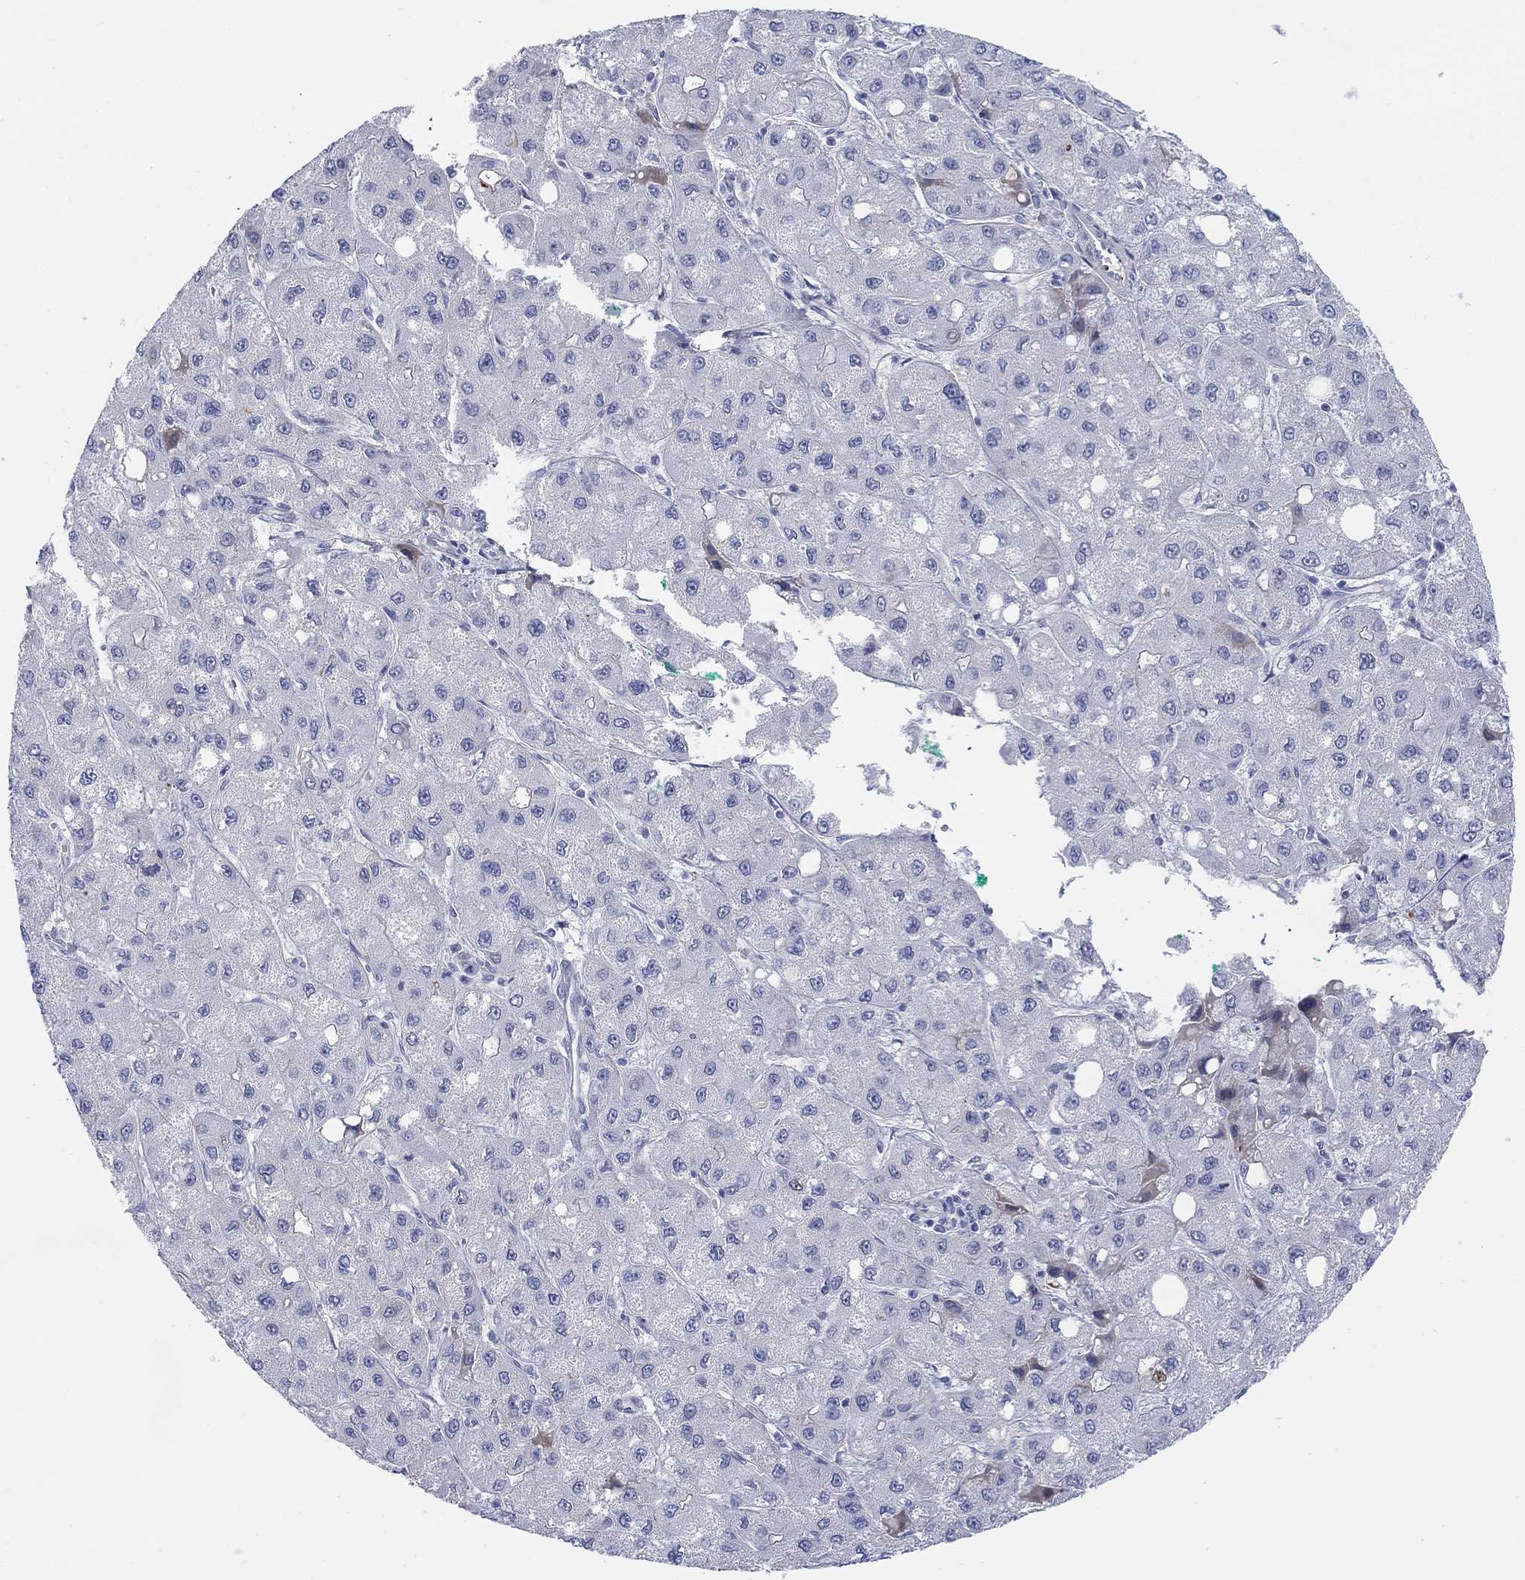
{"staining": {"intensity": "negative", "quantity": "none", "location": "none"}, "tissue": "liver cancer", "cell_type": "Tumor cells", "image_type": "cancer", "snomed": [{"axis": "morphology", "description": "Carcinoma, Hepatocellular, NOS"}, {"axis": "topography", "description": "Liver"}], "caption": "Immunohistochemistry (IHC) micrograph of human liver cancer stained for a protein (brown), which shows no staining in tumor cells.", "gene": "HEATR4", "patient": {"sex": "male", "age": 73}}